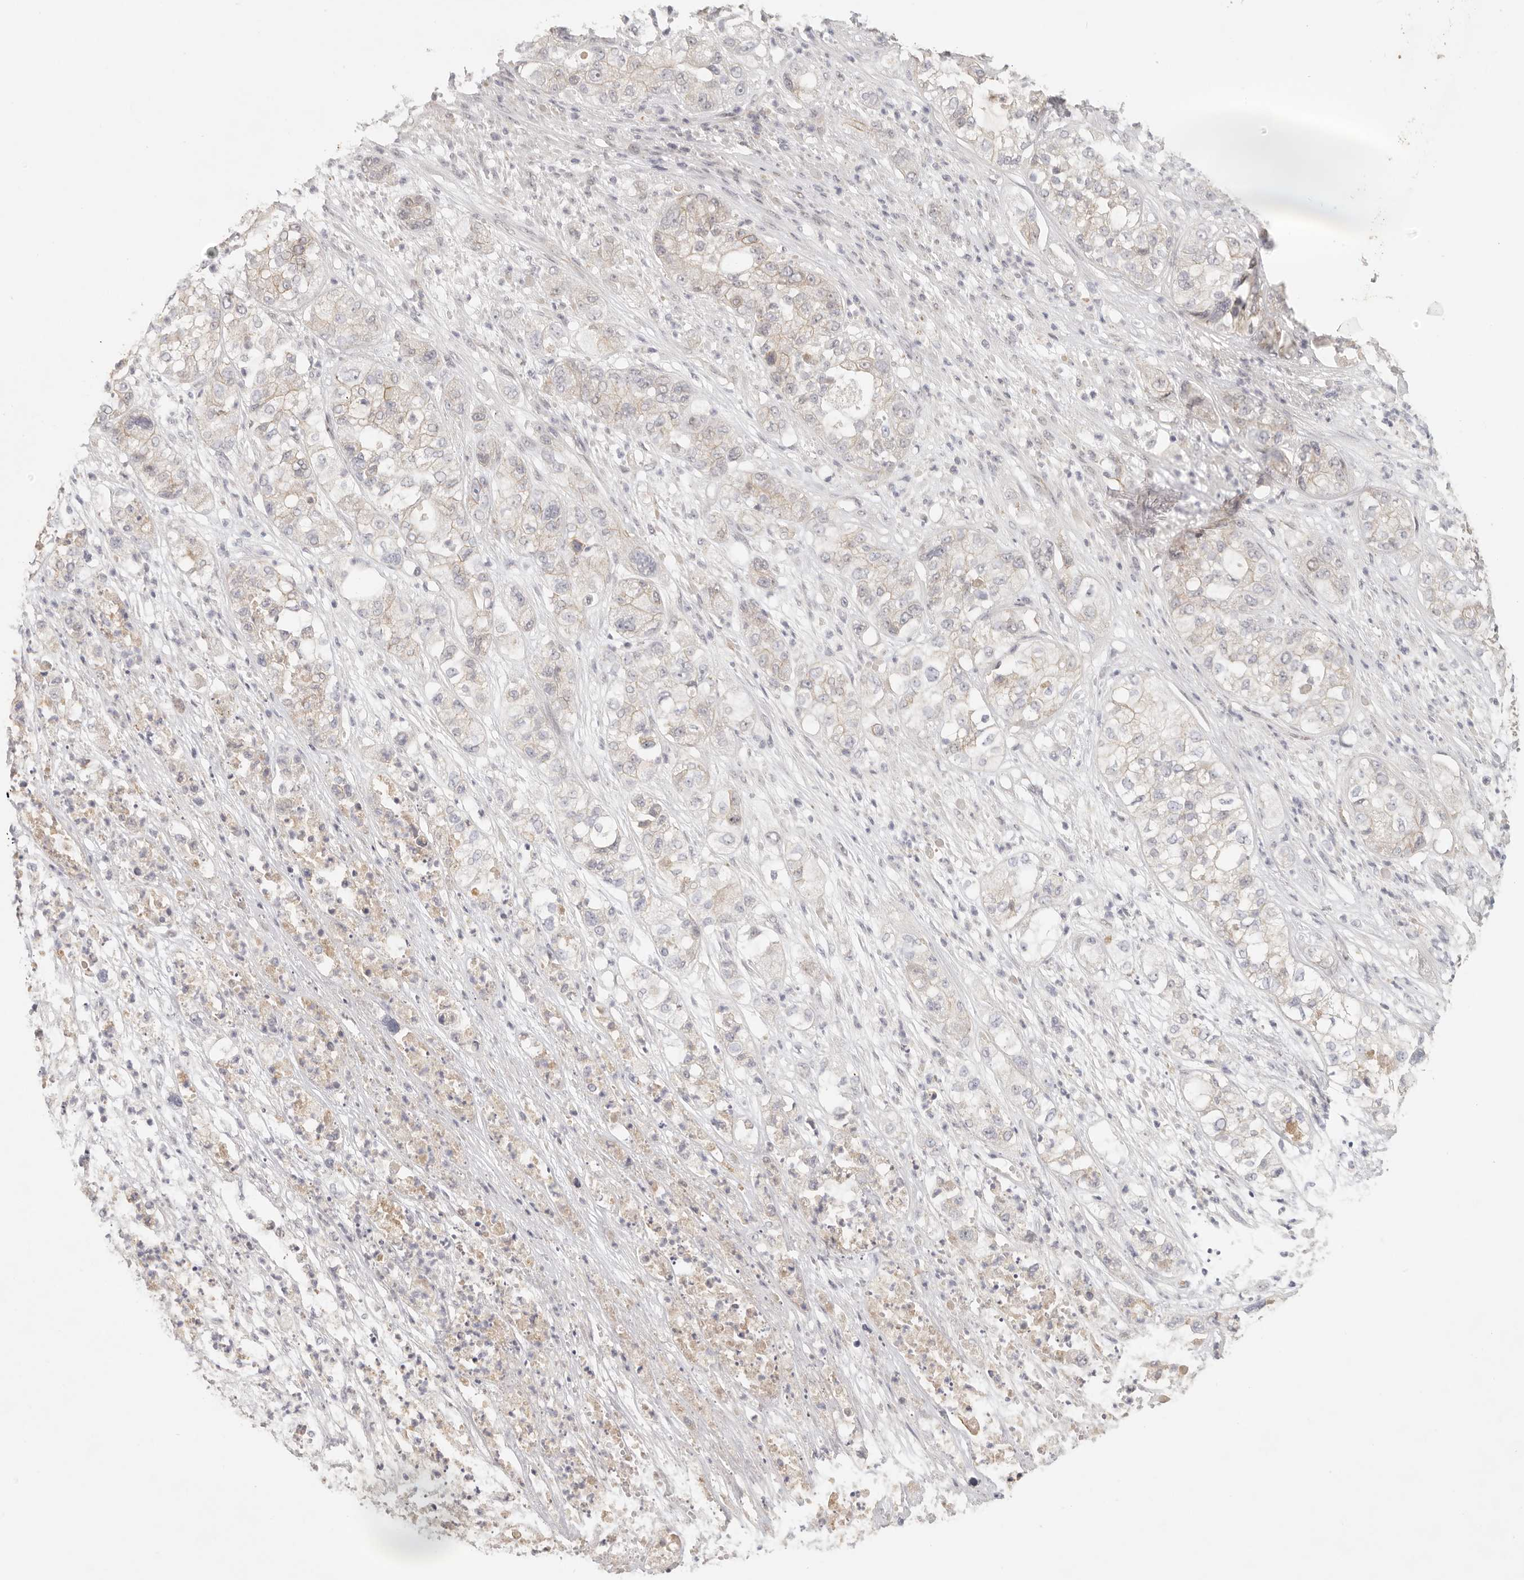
{"staining": {"intensity": "negative", "quantity": "none", "location": "none"}, "tissue": "pancreatic cancer", "cell_type": "Tumor cells", "image_type": "cancer", "snomed": [{"axis": "morphology", "description": "Adenocarcinoma, NOS"}, {"axis": "topography", "description": "Pancreas"}], "caption": "Adenocarcinoma (pancreatic) was stained to show a protein in brown. There is no significant expression in tumor cells.", "gene": "ANXA9", "patient": {"sex": "female", "age": 78}}